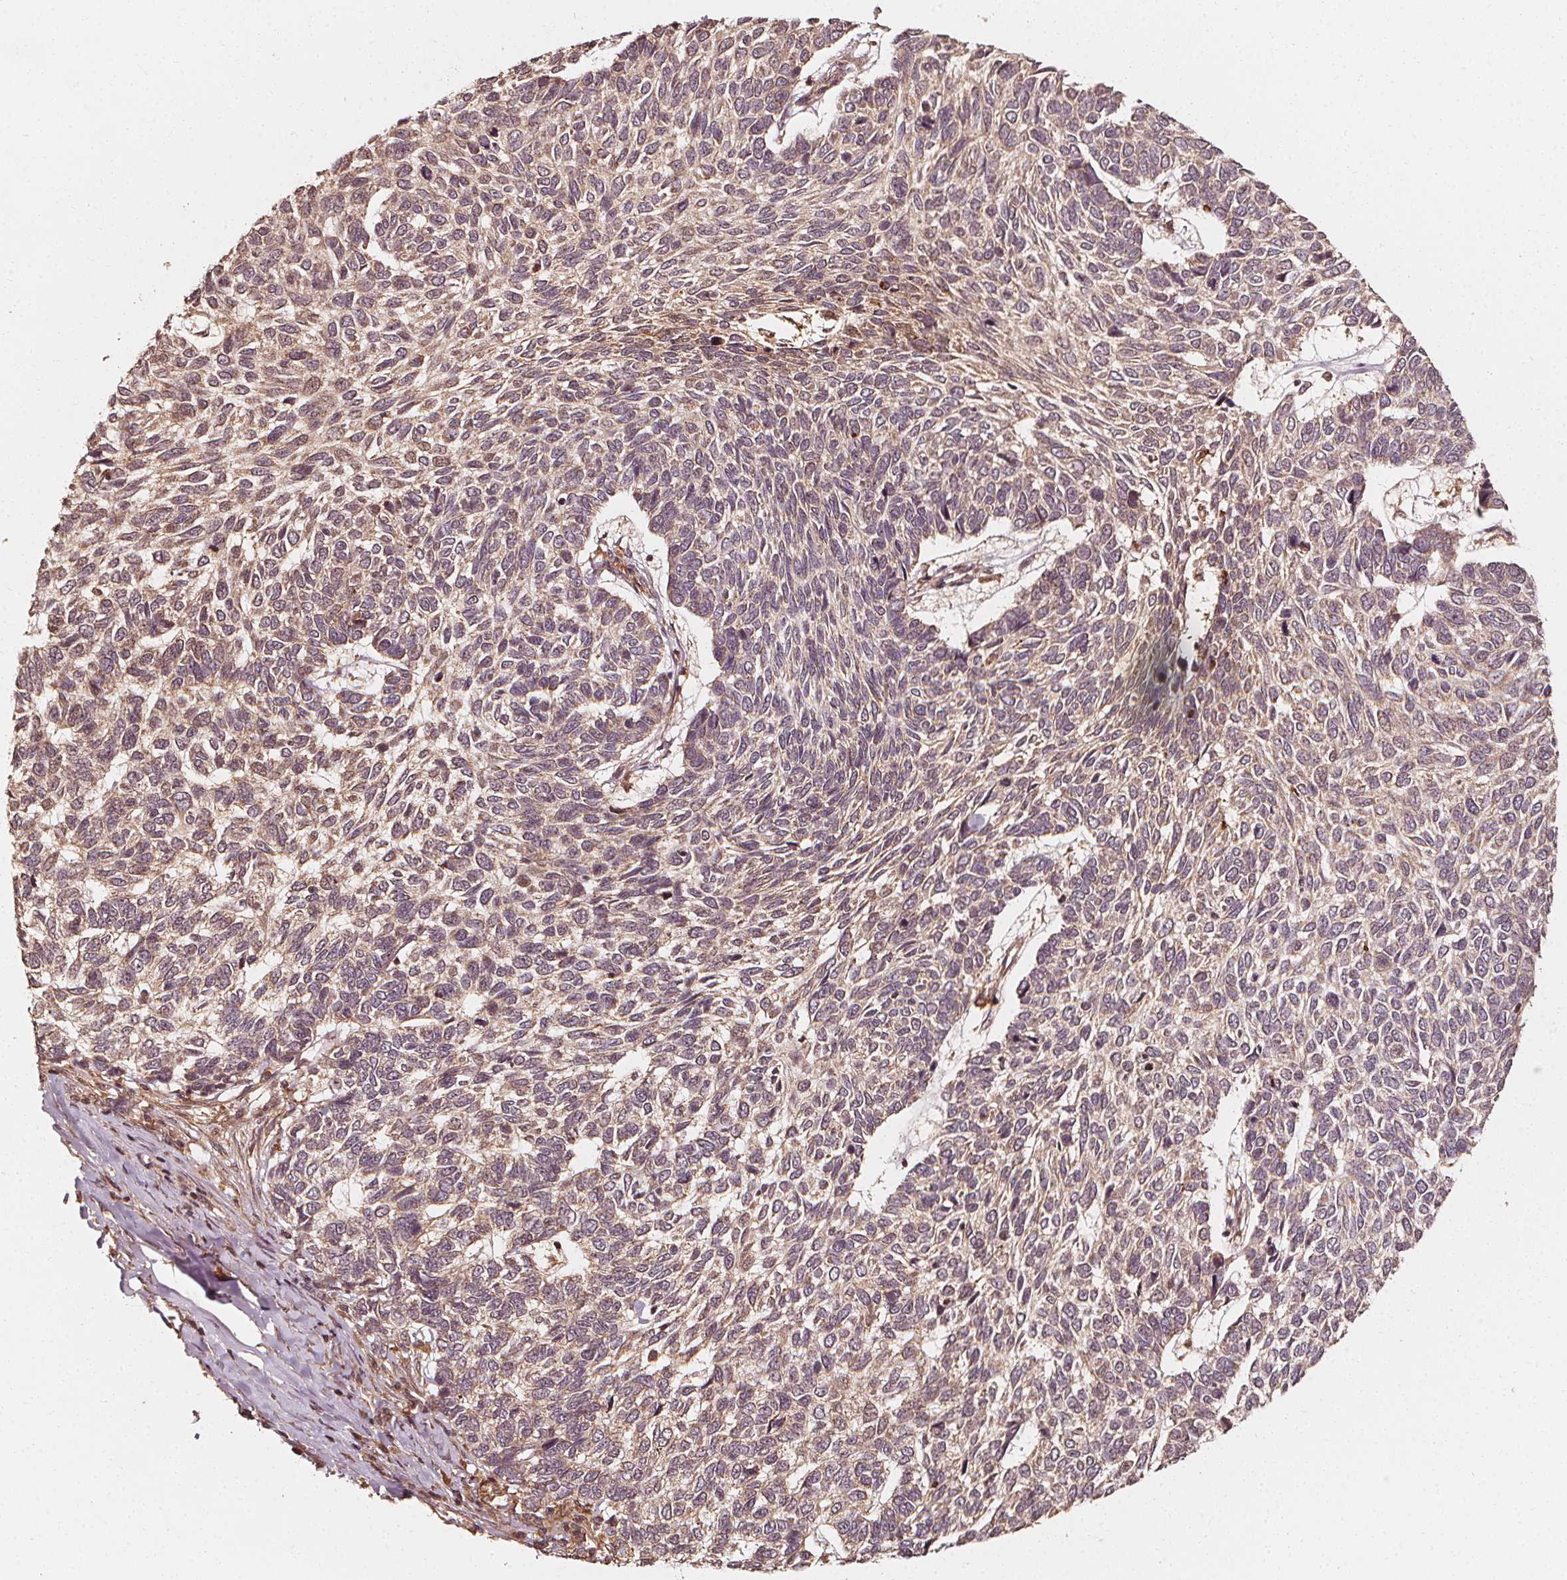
{"staining": {"intensity": "weak", "quantity": ">75%", "location": "cytoplasmic/membranous"}, "tissue": "skin cancer", "cell_type": "Tumor cells", "image_type": "cancer", "snomed": [{"axis": "morphology", "description": "Basal cell carcinoma"}, {"axis": "topography", "description": "Skin"}], "caption": "The micrograph displays a brown stain indicating the presence of a protein in the cytoplasmic/membranous of tumor cells in skin cancer (basal cell carcinoma).", "gene": "NPC1", "patient": {"sex": "female", "age": 65}}